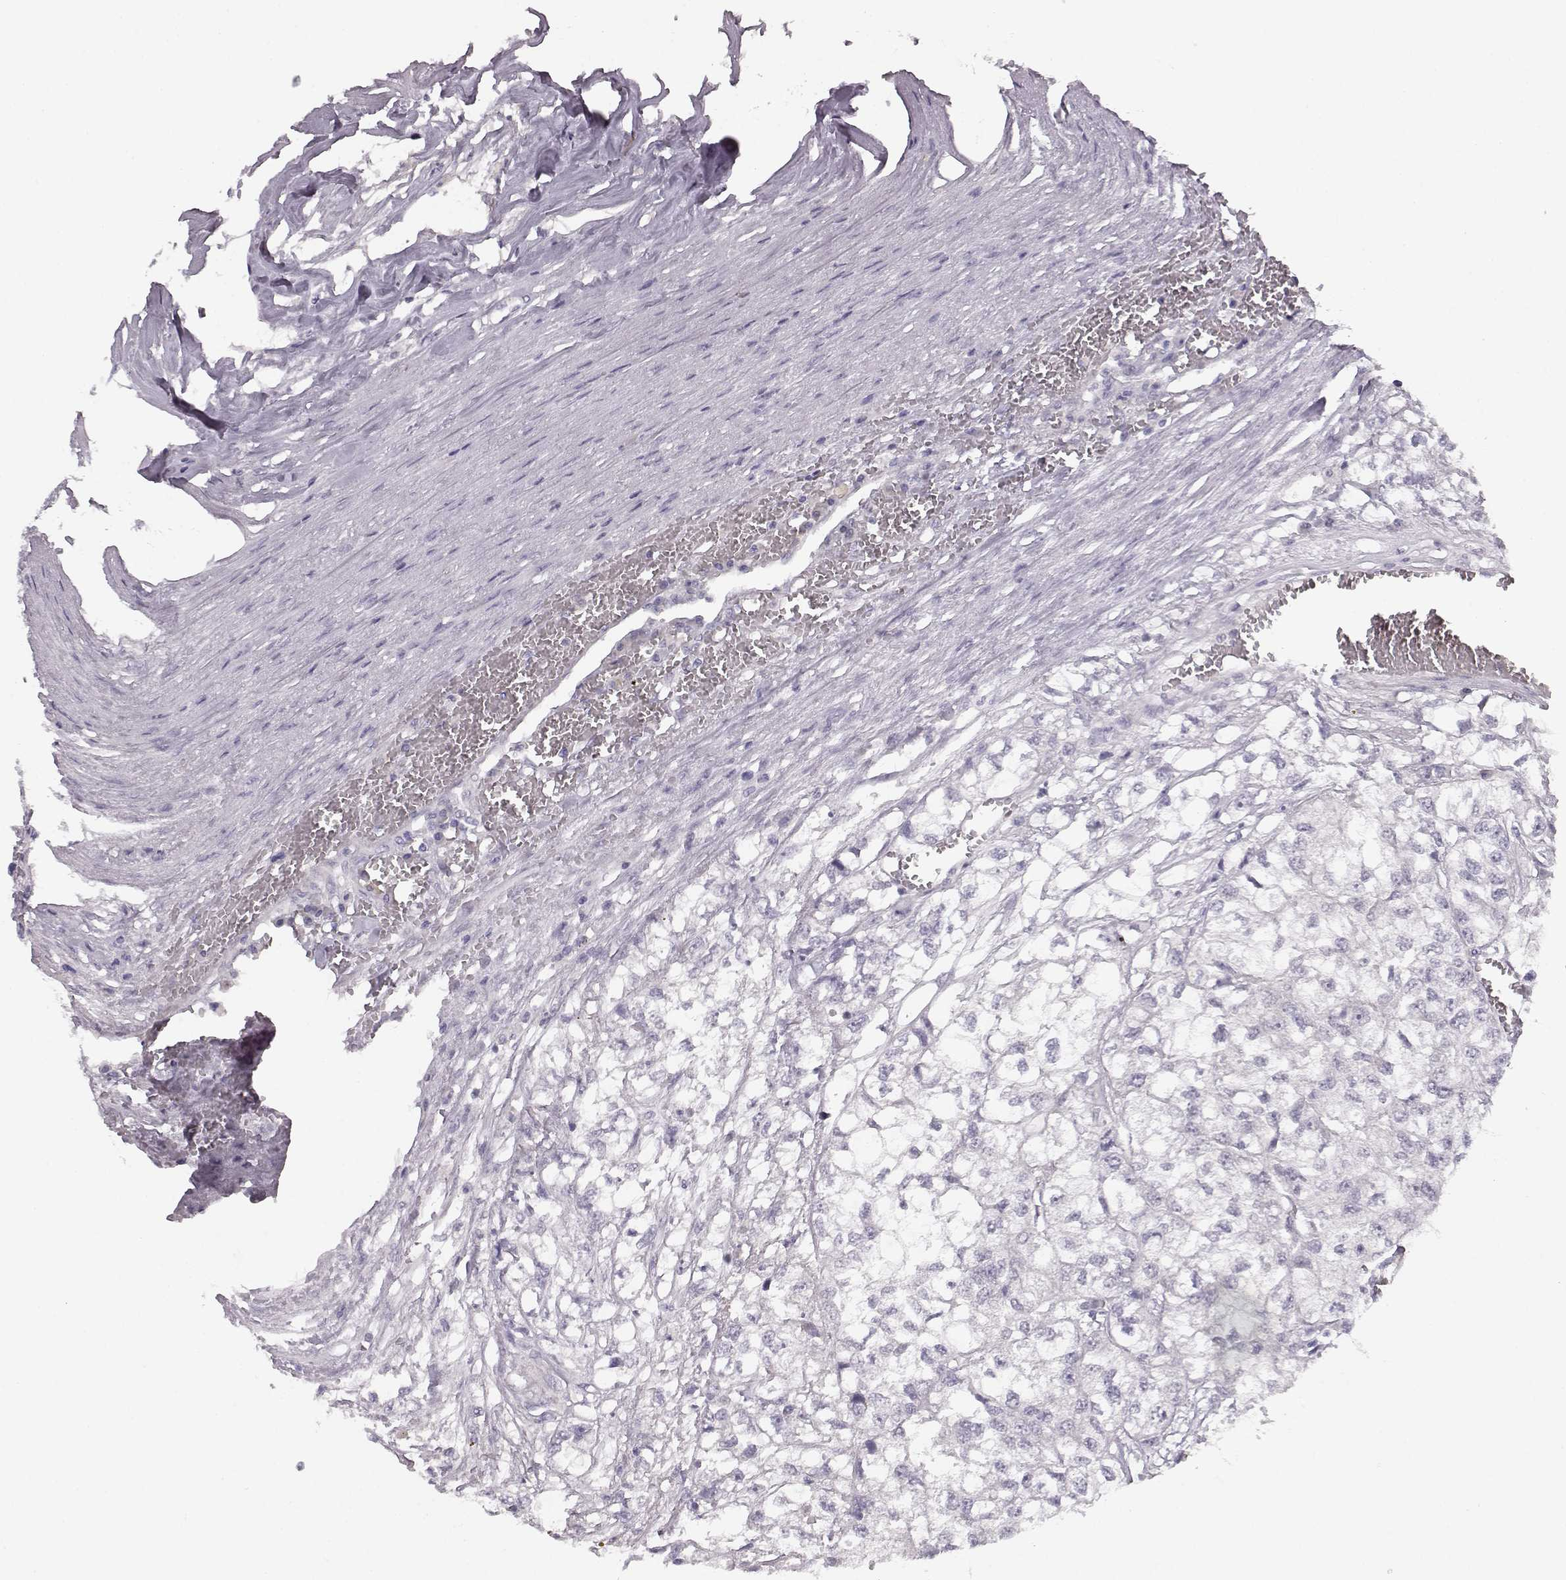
{"staining": {"intensity": "negative", "quantity": "none", "location": "none"}, "tissue": "renal cancer", "cell_type": "Tumor cells", "image_type": "cancer", "snomed": [{"axis": "morphology", "description": "Adenocarcinoma, NOS"}, {"axis": "topography", "description": "Kidney"}], "caption": "A histopathology image of human renal adenocarcinoma is negative for staining in tumor cells.", "gene": "BFSP2", "patient": {"sex": "male", "age": 56}}